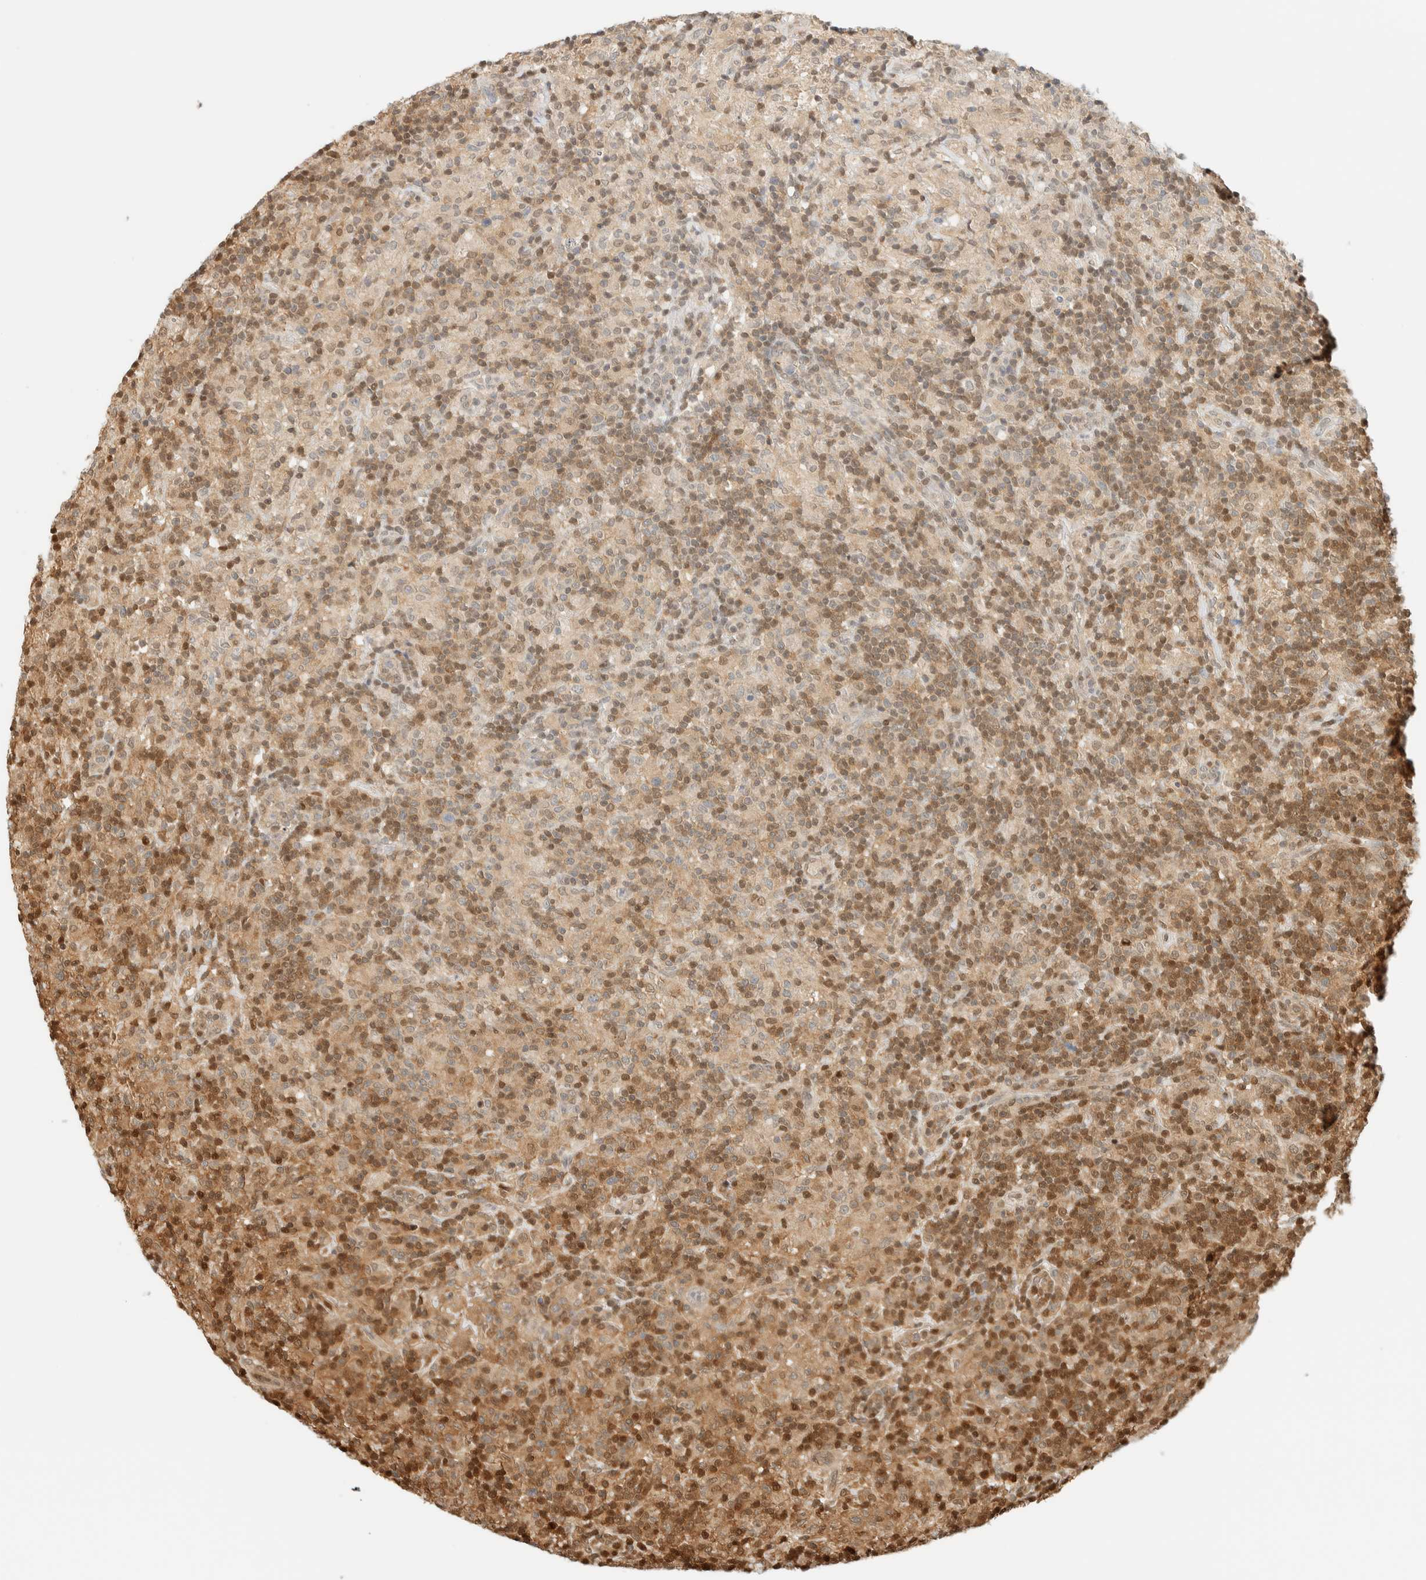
{"staining": {"intensity": "weak", "quantity": "25%-75%", "location": "cytoplasmic/membranous"}, "tissue": "lymphoma", "cell_type": "Tumor cells", "image_type": "cancer", "snomed": [{"axis": "morphology", "description": "Hodgkin's disease, NOS"}, {"axis": "topography", "description": "Lymph node"}], "caption": "Protein positivity by immunohistochemistry (IHC) demonstrates weak cytoplasmic/membranous staining in approximately 25%-75% of tumor cells in Hodgkin's disease.", "gene": "ZBTB37", "patient": {"sex": "male", "age": 70}}